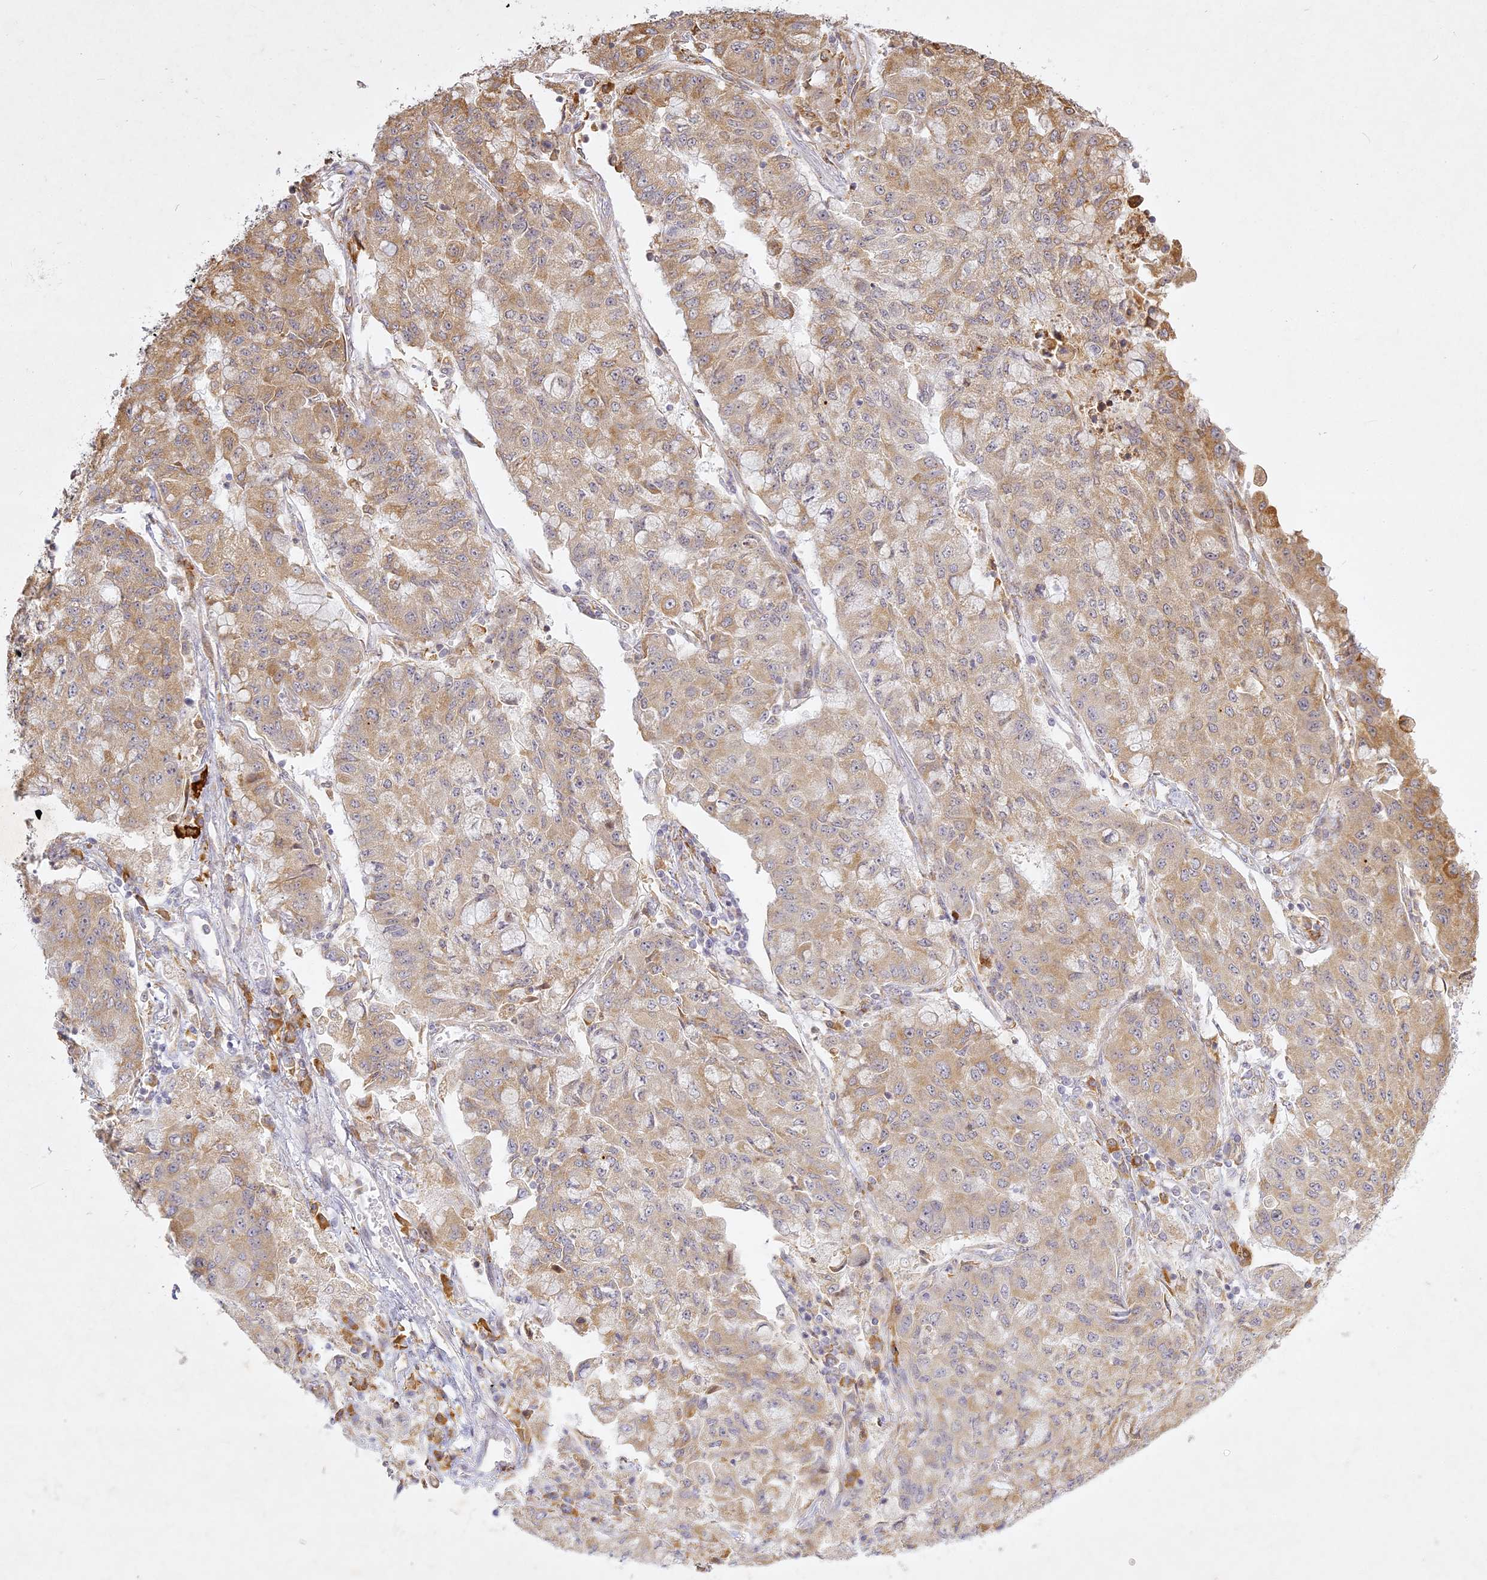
{"staining": {"intensity": "moderate", "quantity": "25%-75%", "location": "cytoplasmic/membranous"}, "tissue": "lung cancer", "cell_type": "Tumor cells", "image_type": "cancer", "snomed": [{"axis": "morphology", "description": "Squamous cell carcinoma, NOS"}, {"axis": "topography", "description": "Lung"}], "caption": "Lung cancer (squamous cell carcinoma) tissue demonstrates moderate cytoplasmic/membranous positivity in approximately 25%-75% of tumor cells The staining is performed using DAB (3,3'-diaminobenzidine) brown chromogen to label protein expression. The nuclei are counter-stained blue using hematoxylin.", "gene": "SLC30A5", "patient": {"sex": "male", "age": 74}}